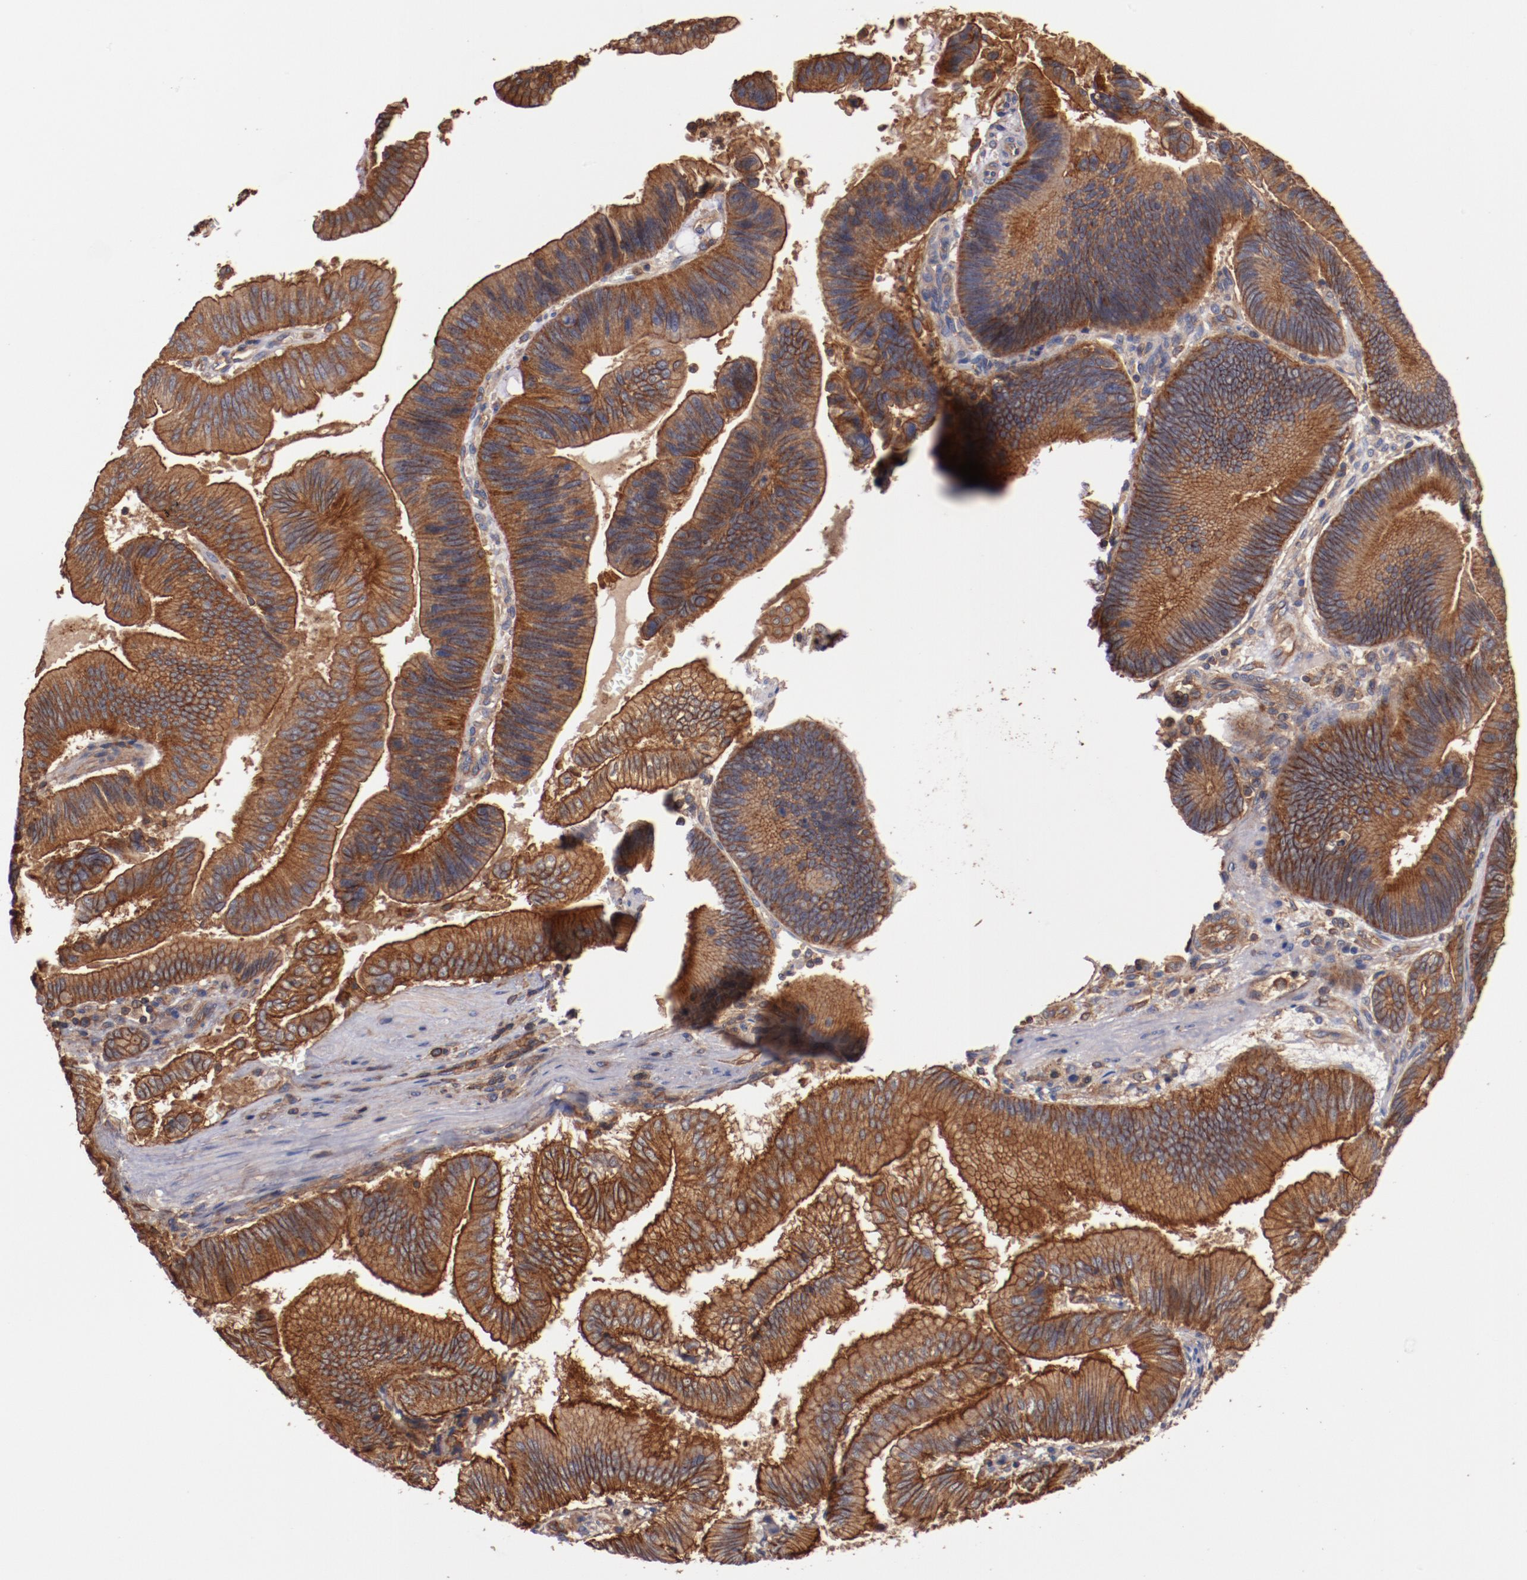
{"staining": {"intensity": "strong", "quantity": ">75%", "location": "cytoplasmic/membranous"}, "tissue": "pancreatic cancer", "cell_type": "Tumor cells", "image_type": "cancer", "snomed": [{"axis": "morphology", "description": "Adenocarcinoma, NOS"}, {"axis": "topography", "description": "Pancreas"}], "caption": "Adenocarcinoma (pancreatic) tissue displays strong cytoplasmic/membranous expression in approximately >75% of tumor cells, visualized by immunohistochemistry.", "gene": "TMOD3", "patient": {"sex": "male", "age": 82}}